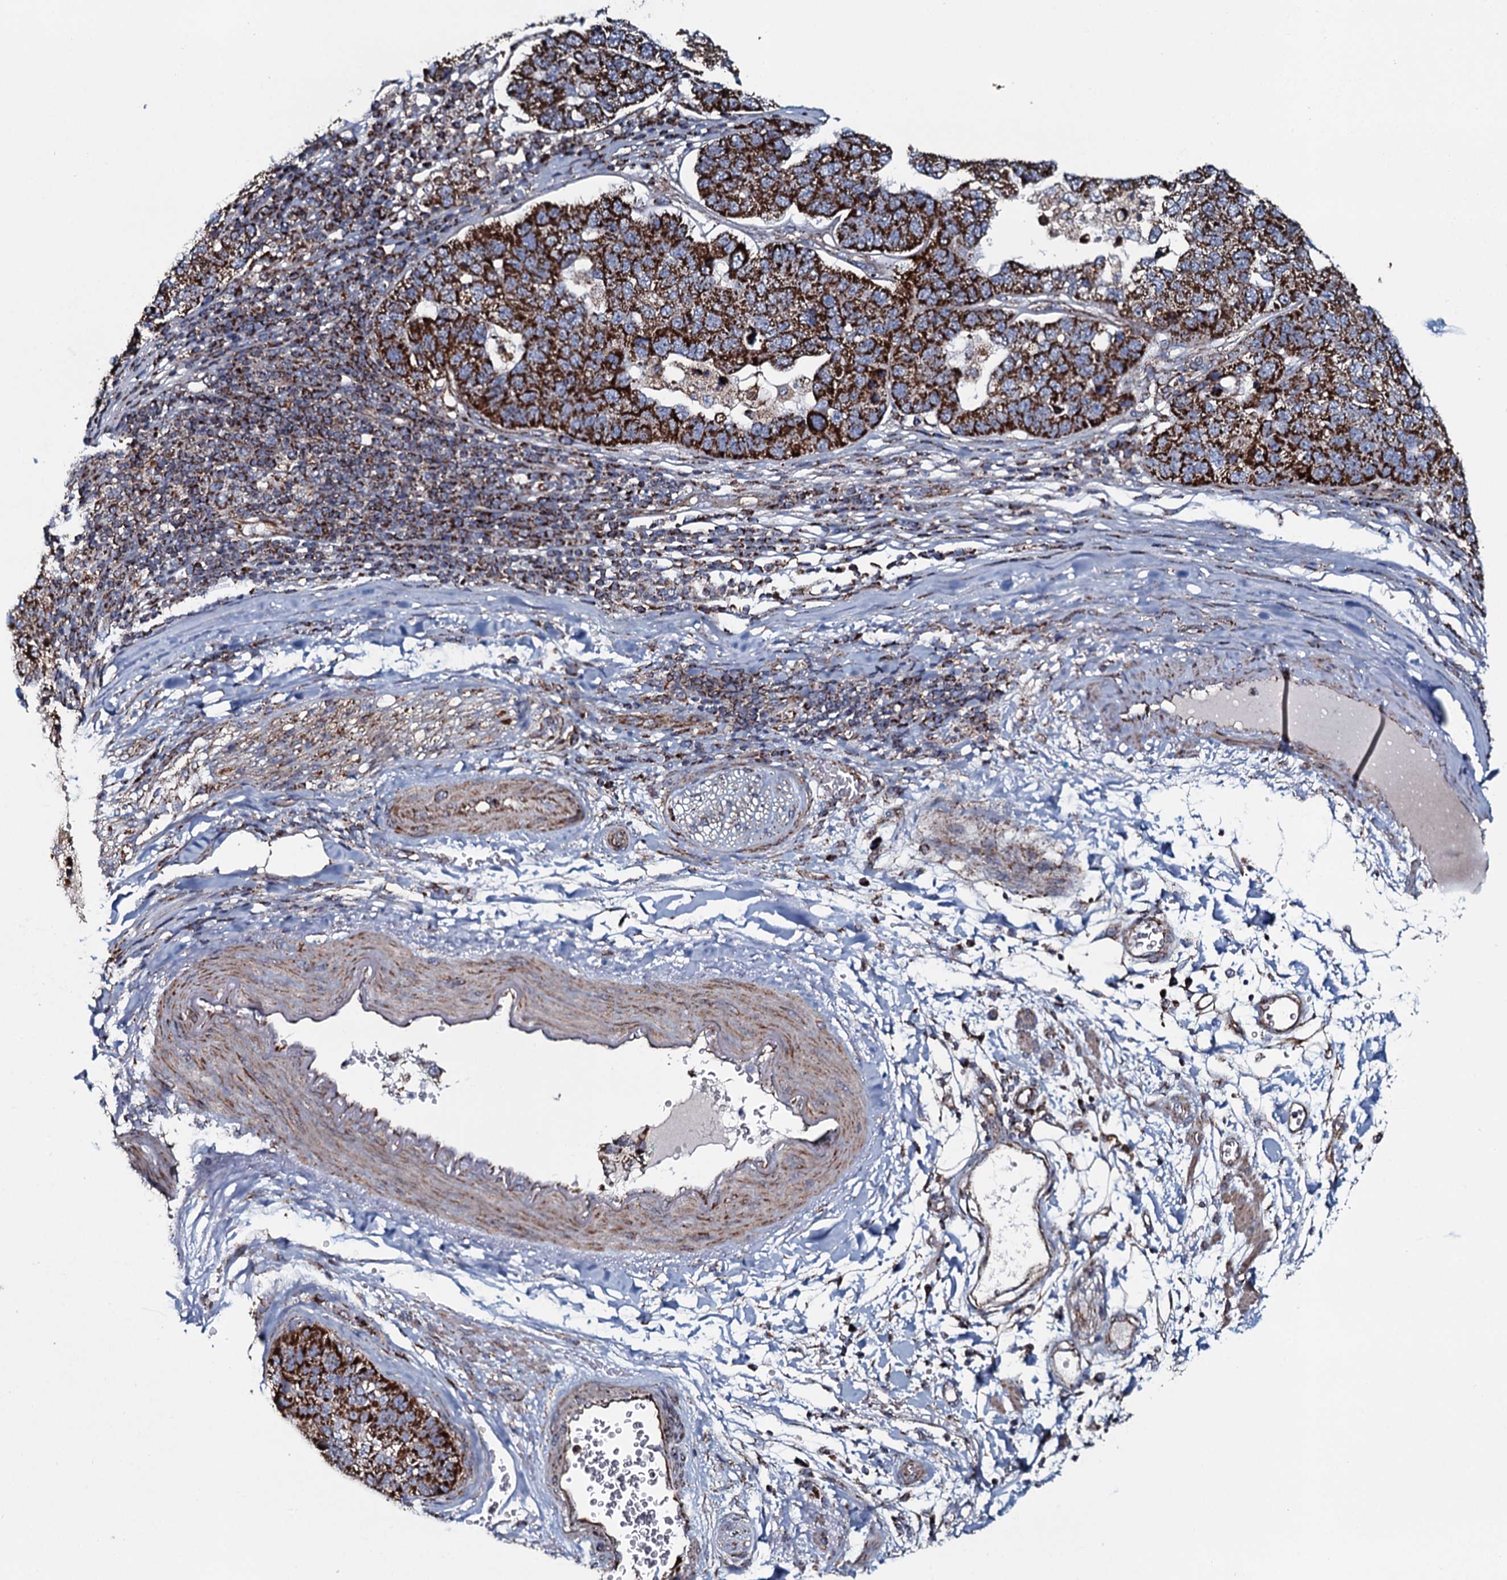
{"staining": {"intensity": "strong", "quantity": ">75%", "location": "cytoplasmic/membranous"}, "tissue": "pancreatic cancer", "cell_type": "Tumor cells", "image_type": "cancer", "snomed": [{"axis": "morphology", "description": "Adenocarcinoma, NOS"}, {"axis": "topography", "description": "Pancreas"}], "caption": "Pancreatic cancer stained with a protein marker displays strong staining in tumor cells.", "gene": "EVC2", "patient": {"sex": "female", "age": 61}}